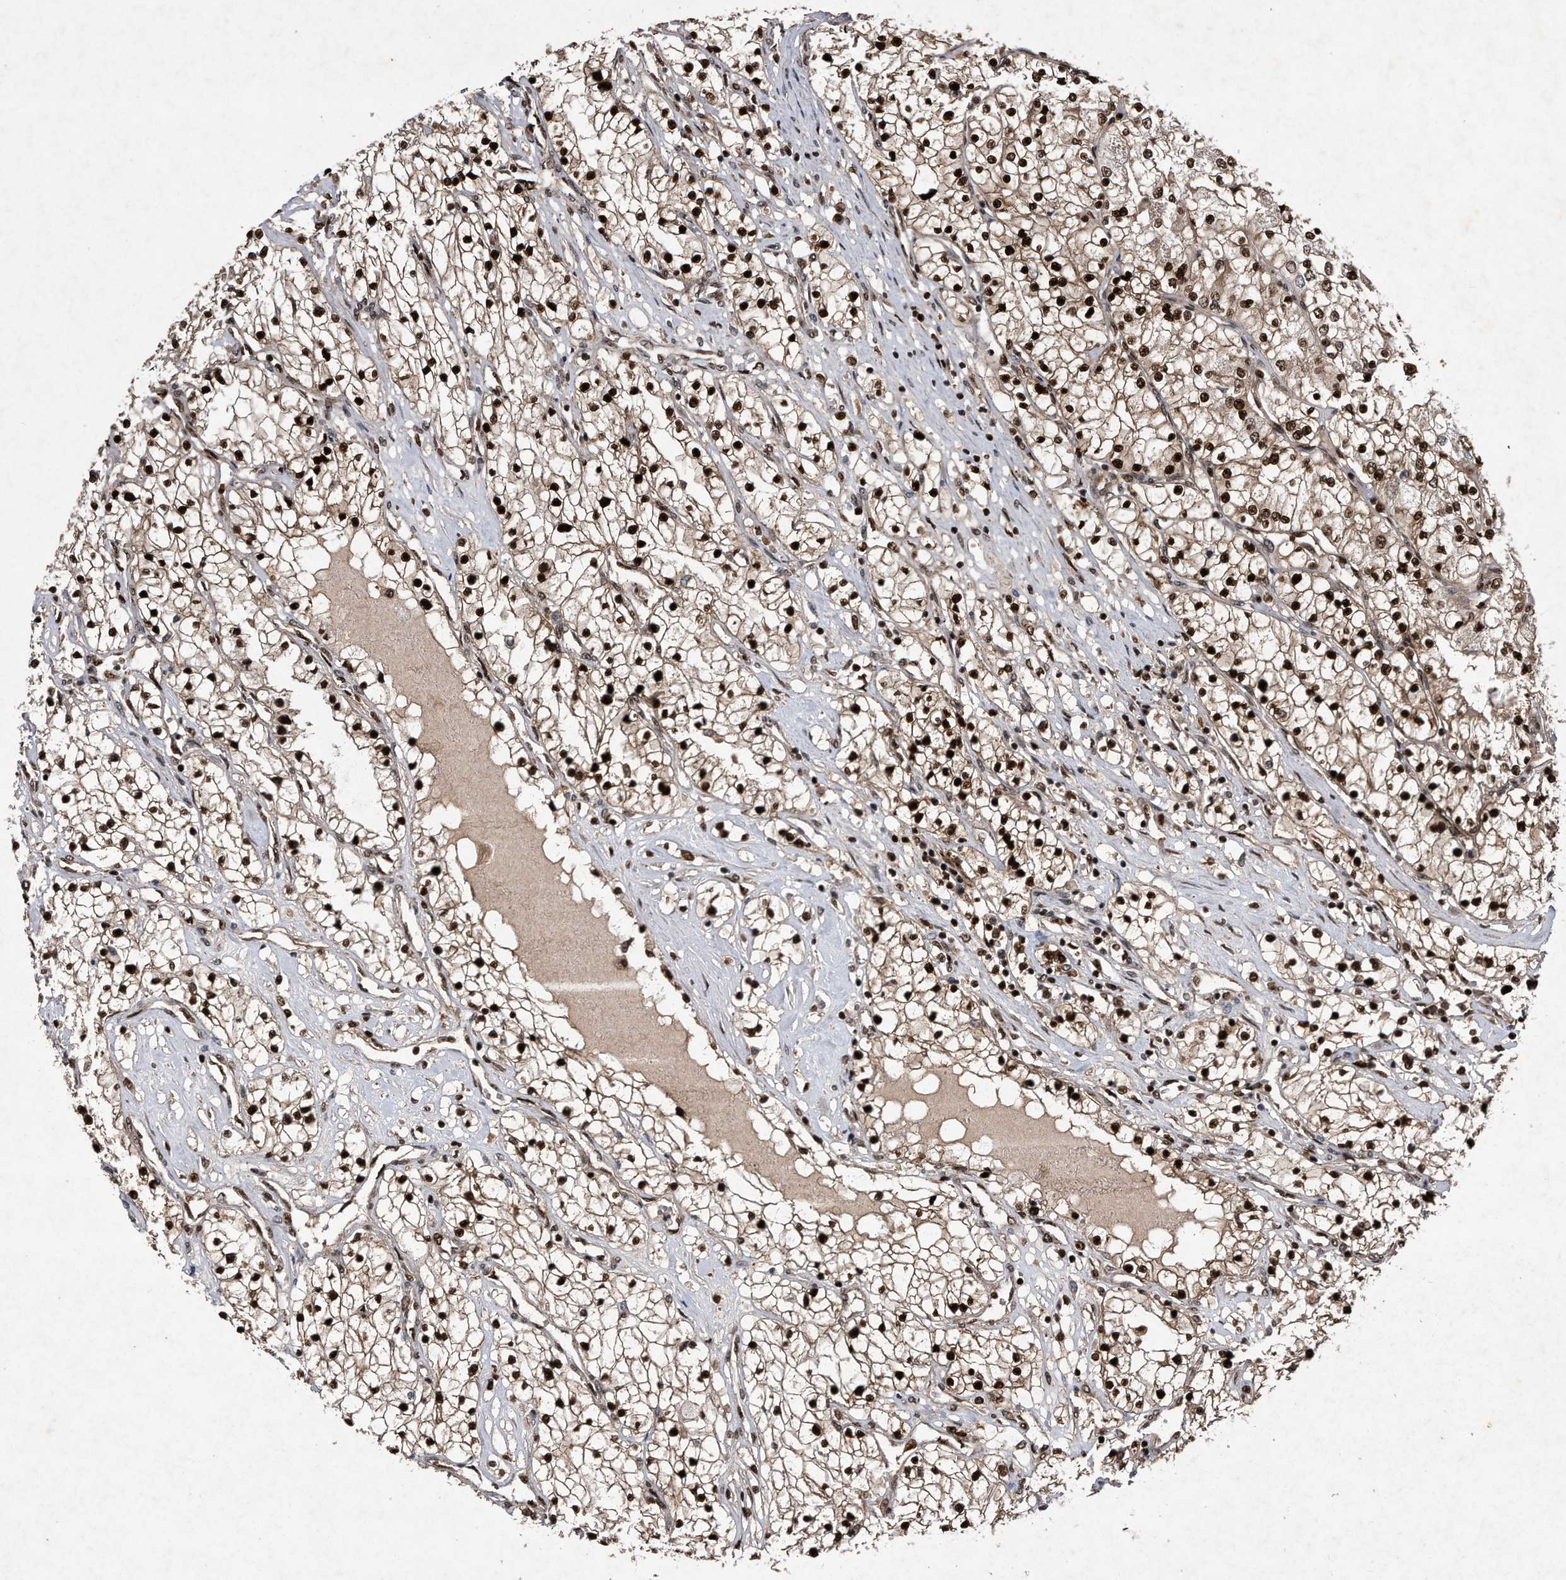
{"staining": {"intensity": "strong", "quantity": ">75%", "location": "nuclear"}, "tissue": "renal cancer", "cell_type": "Tumor cells", "image_type": "cancer", "snomed": [{"axis": "morphology", "description": "Adenocarcinoma, NOS"}, {"axis": "topography", "description": "Kidney"}], "caption": "Immunohistochemical staining of human renal cancer exhibits strong nuclear protein positivity in about >75% of tumor cells. Immunohistochemistry (ihc) stains the protein in brown and the nuclei are stained blue.", "gene": "RAD23B", "patient": {"sex": "male", "age": 68}}